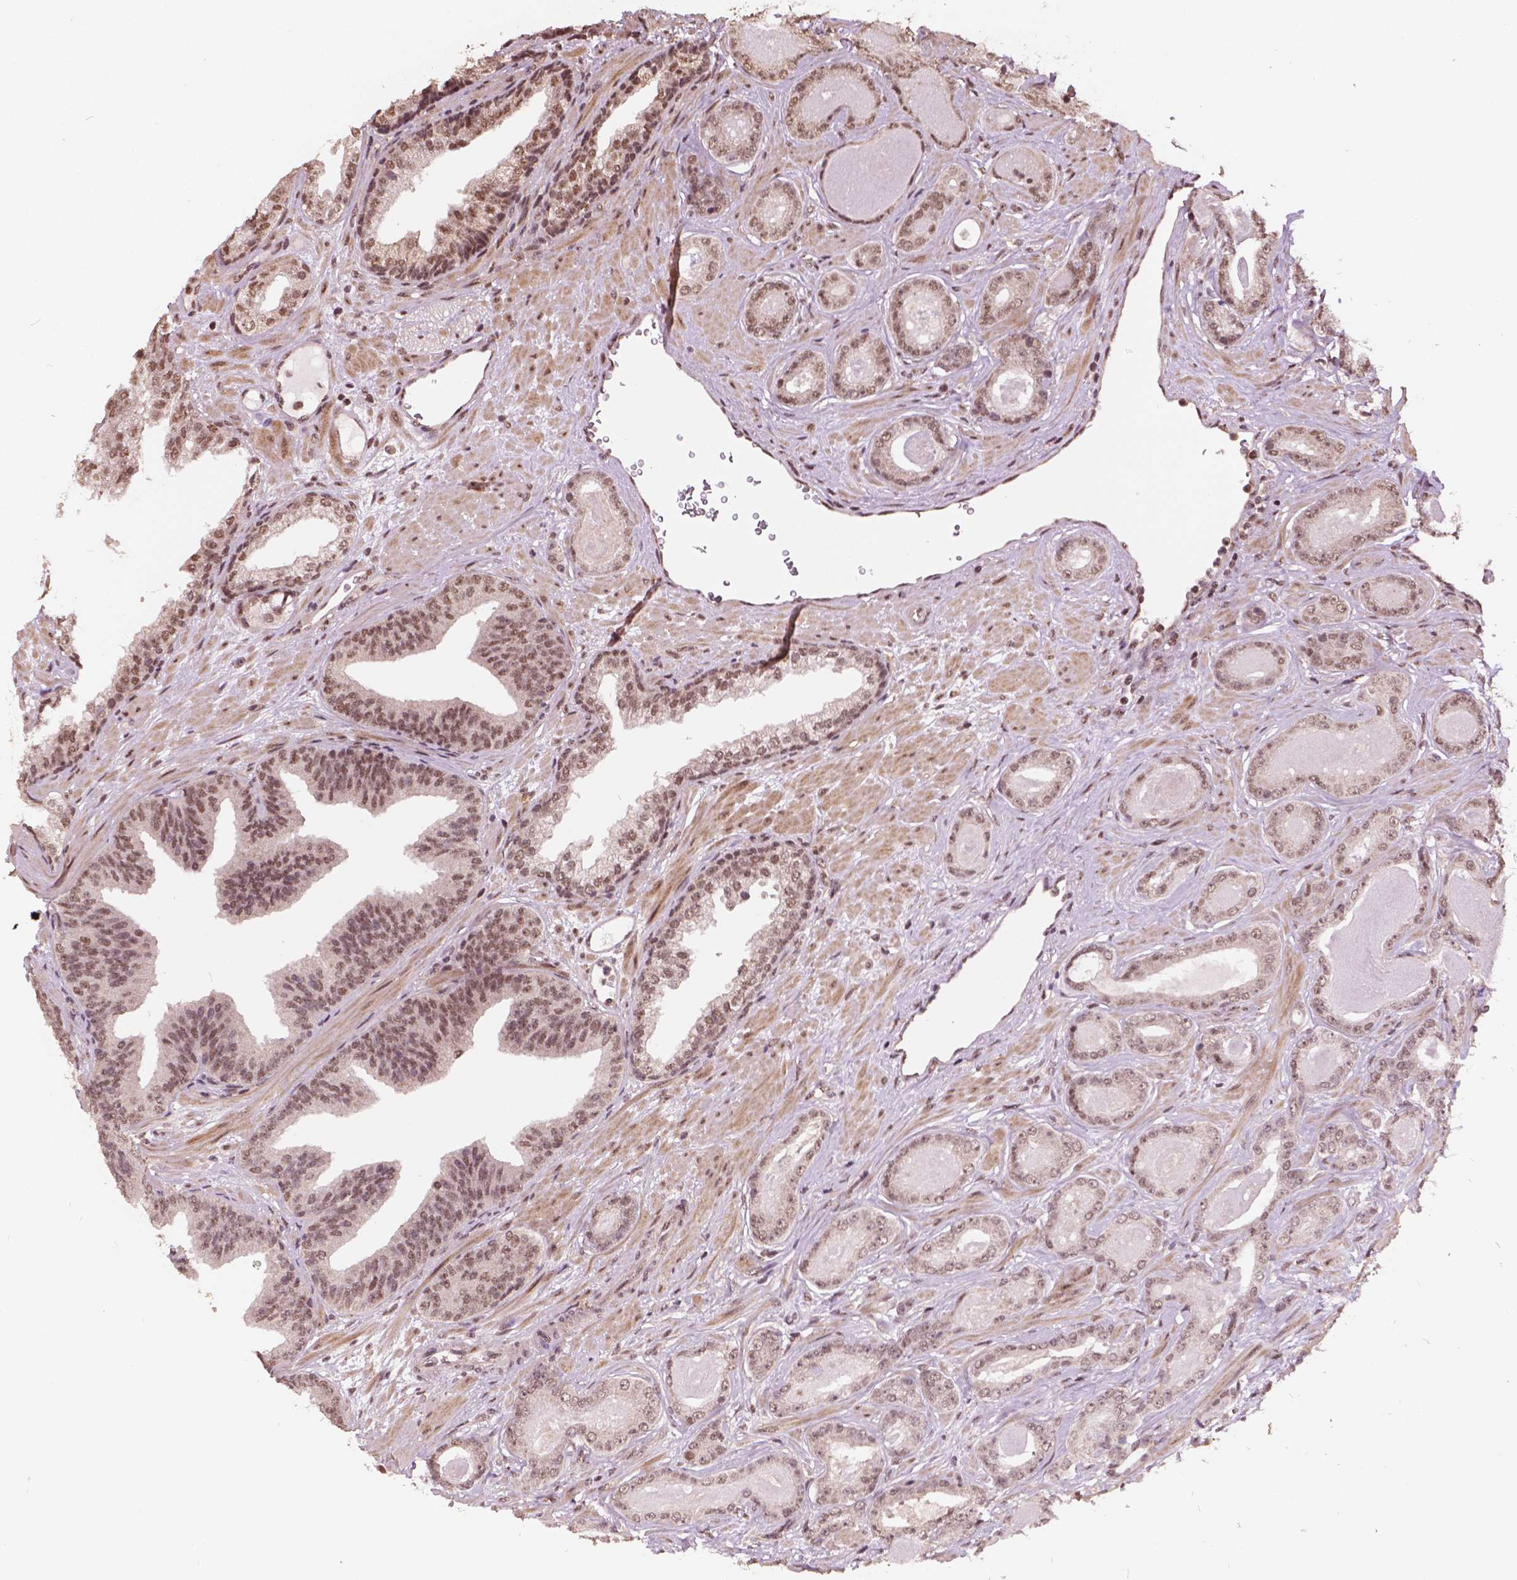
{"staining": {"intensity": "moderate", "quantity": ">75%", "location": "nuclear"}, "tissue": "prostate cancer", "cell_type": "Tumor cells", "image_type": "cancer", "snomed": [{"axis": "morphology", "description": "Adenocarcinoma, Low grade"}, {"axis": "topography", "description": "Prostate"}], "caption": "Tumor cells display medium levels of moderate nuclear positivity in approximately >75% of cells in human prostate cancer (low-grade adenocarcinoma).", "gene": "GPS2", "patient": {"sex": "male", "age": 61}}